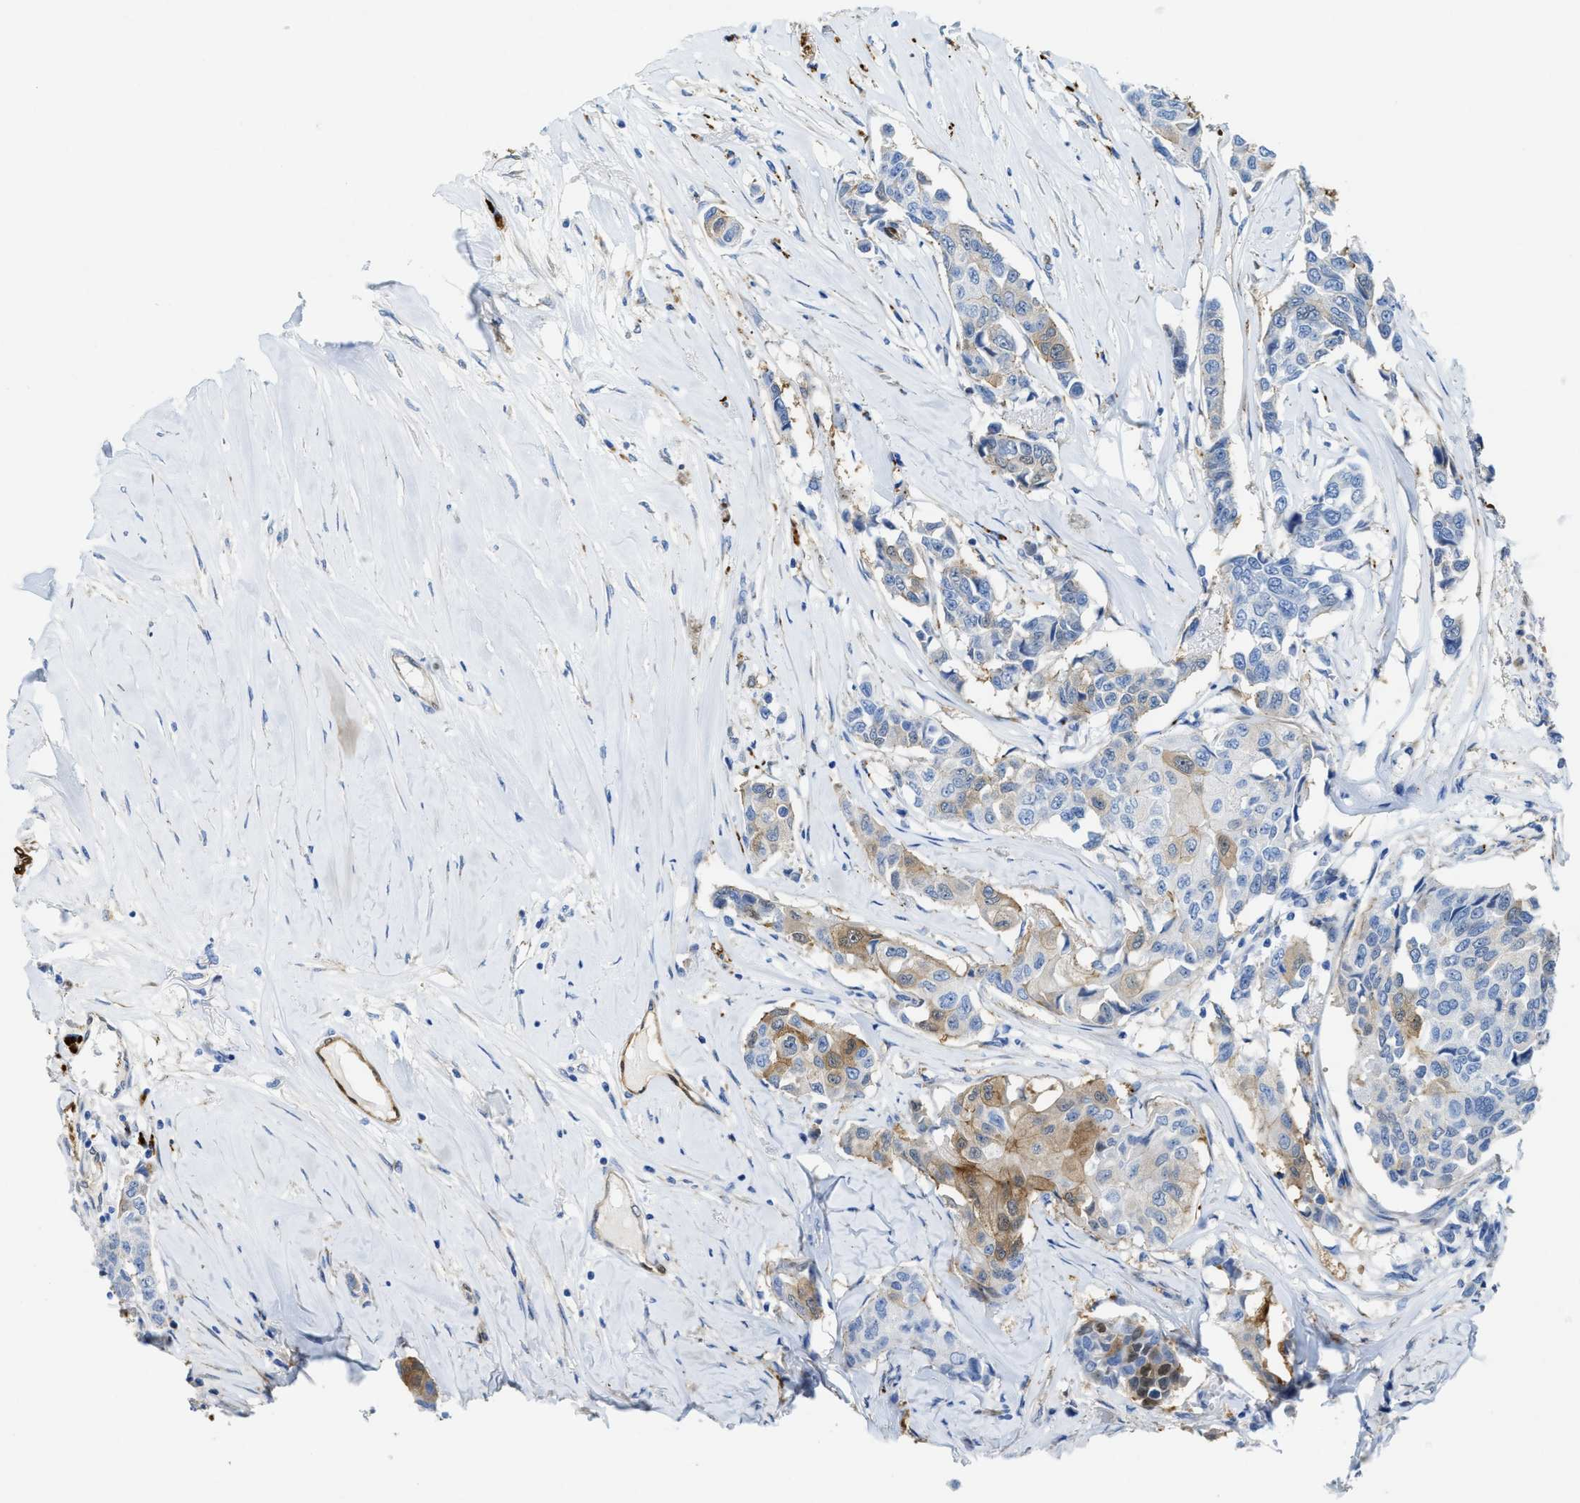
{"staining": {"intensity": "moderate", "quantity": "25%-75%", "location": "cytoplasmic/membranous"}, "tissue": "breast cancer", "cell_type": "Tumor cells", "image_type": "cancer", "snomed": [{"axis": "morphology", "description": "Duct carcinoma"}, {"axis": "topography", "description": "Breast"}], "caption": "DAB immunohistochemical staining of breast intraductal carcinoma displays moderate cytoplasmic/membranous protein expression in approximately 25%-75% of tumor cells. The staining was performed using DAB to visualize the protein expression in brown, while the nuclei were stained in blue with hematoxylin (Magnification: 20x).", "gene": "ASS1", "patient": {"sex": "female", "age": 80}}